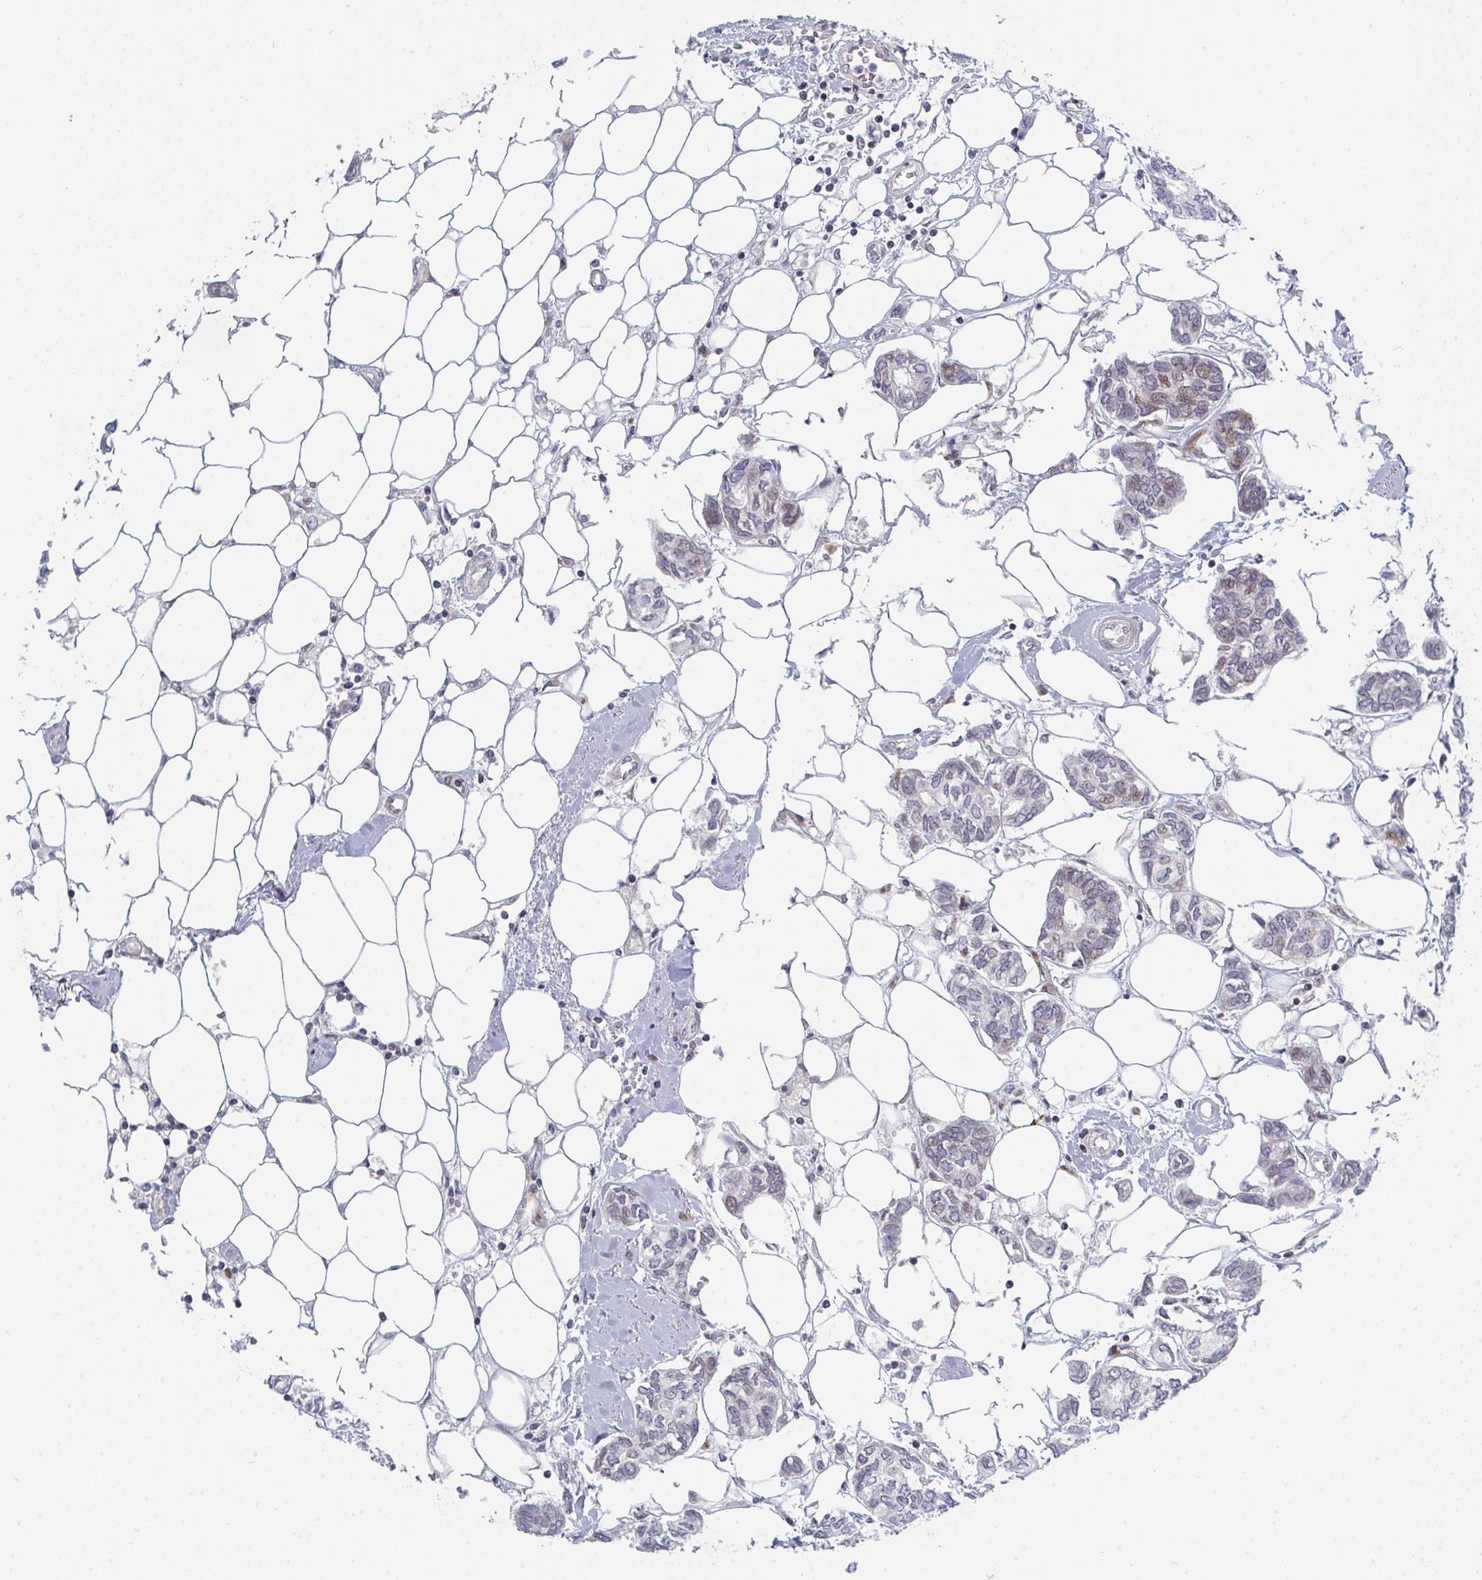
{"staining": {"intensity": "negative", "quantity": "none", "location": "none"}, "tissue": "breast cancer", "cell_type": "Tumor cells", "image_type": "cancer", "snomed": [{"axis": "morphology", "description": "Duct carcinoma"}, {"axis": "topography", "description": "Breast"}], "caption": "An immunohistochemistry (IHC) image of breast cancer (infiltrating ductal carcinoma) is shown. There is no staining in tumor cells of breast cancer (infiltrating ductal carcinoma).", "gene": "PRKCH", "patient": {"sex": "female", "age": 73}}